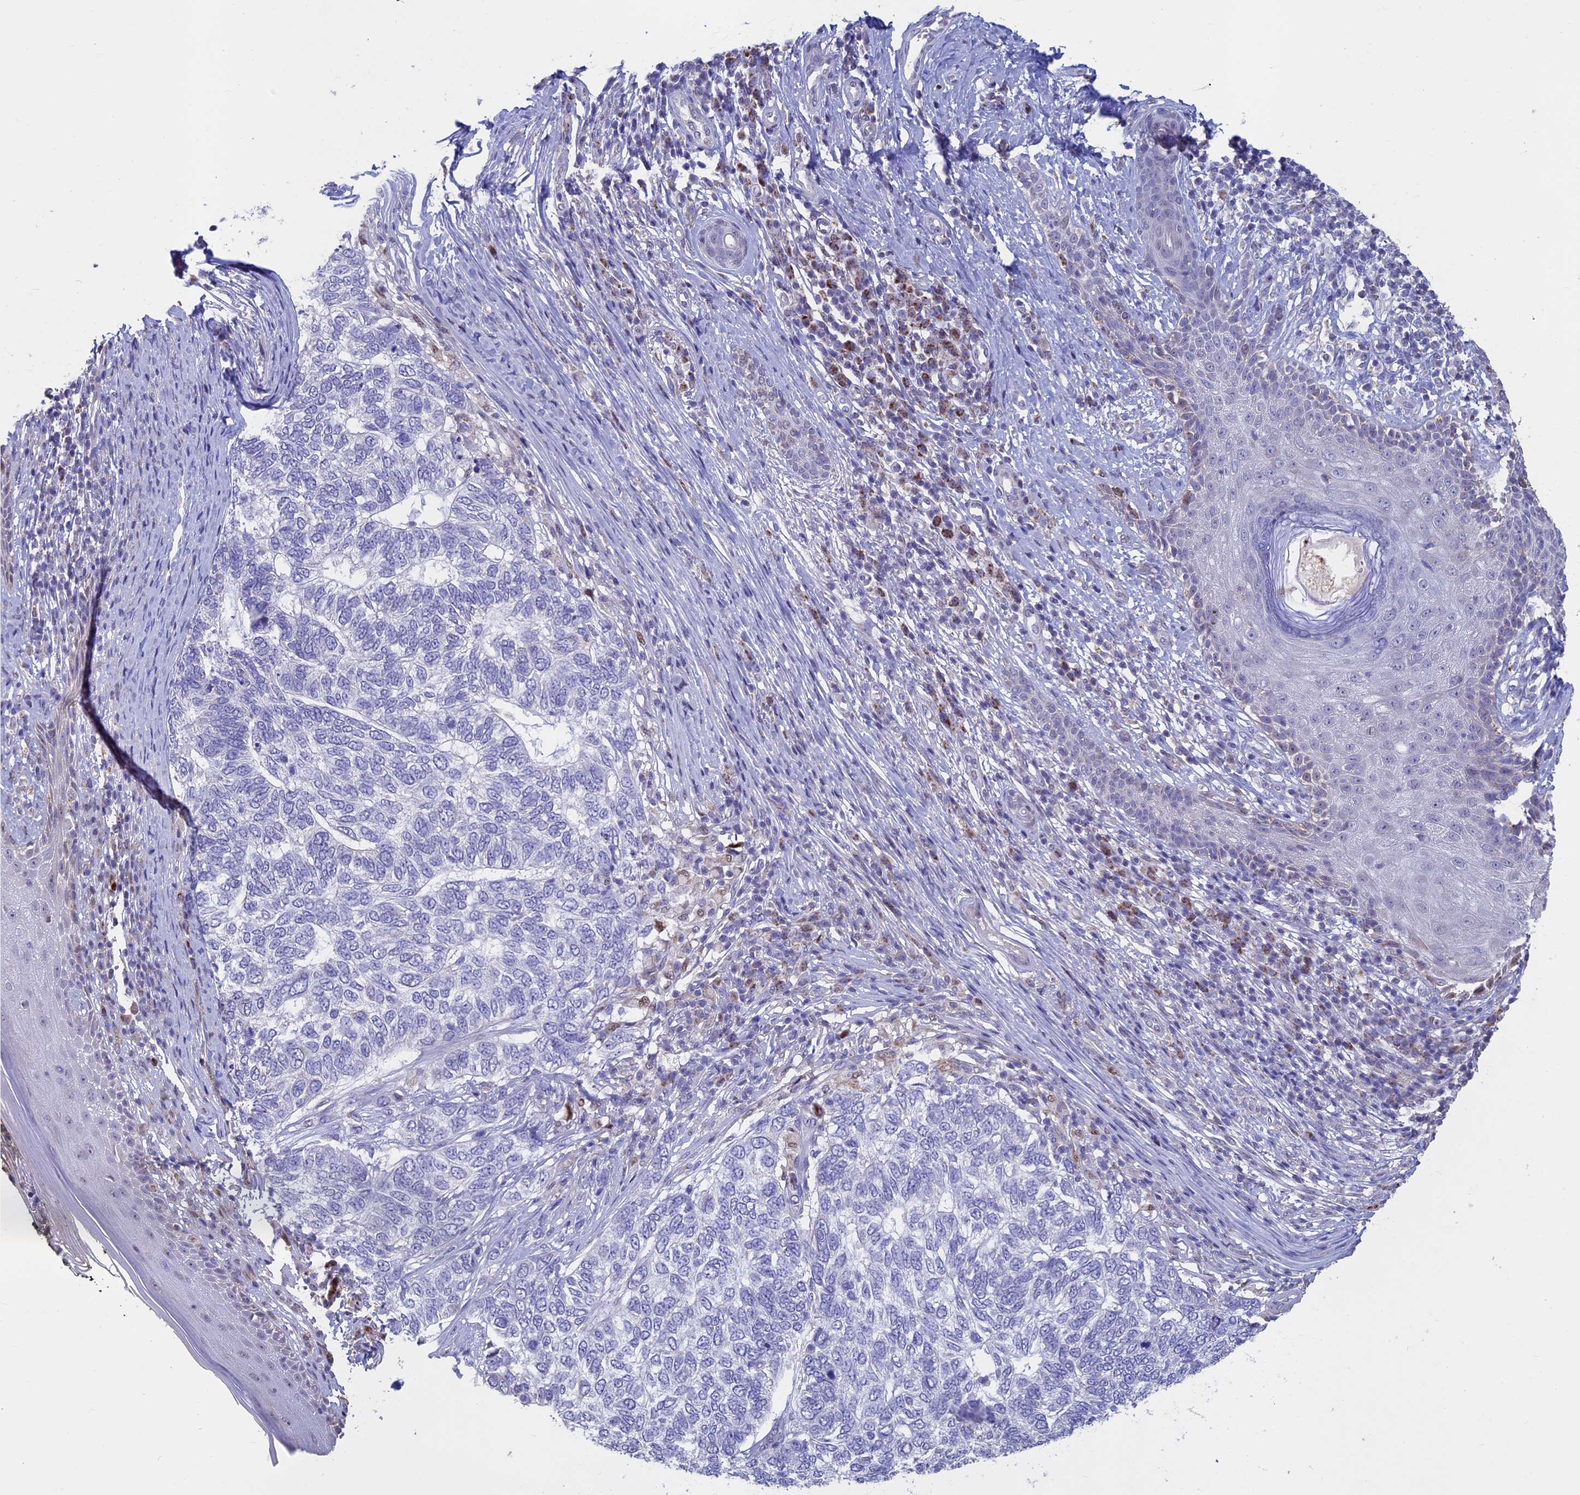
{"staining": {"intensity": "negative", "quantity": "none", "location": "none"}, "tissue": "skin cancer", "cell_type": "Tumor cells", "image_type": "cancer", "snomed": [{"axis": "morphology", "description": "Basal cell carcinoma"}, {"axis": "topography", "description": "Skin"}], "caption": "This is an immunohistochemistry (IHC) histopathology image of human basal cell carcinoma (skin). There is no expression in tumor cells.", "gene": "ACSS1", "patient": {"sex": "female", "age": 65}}